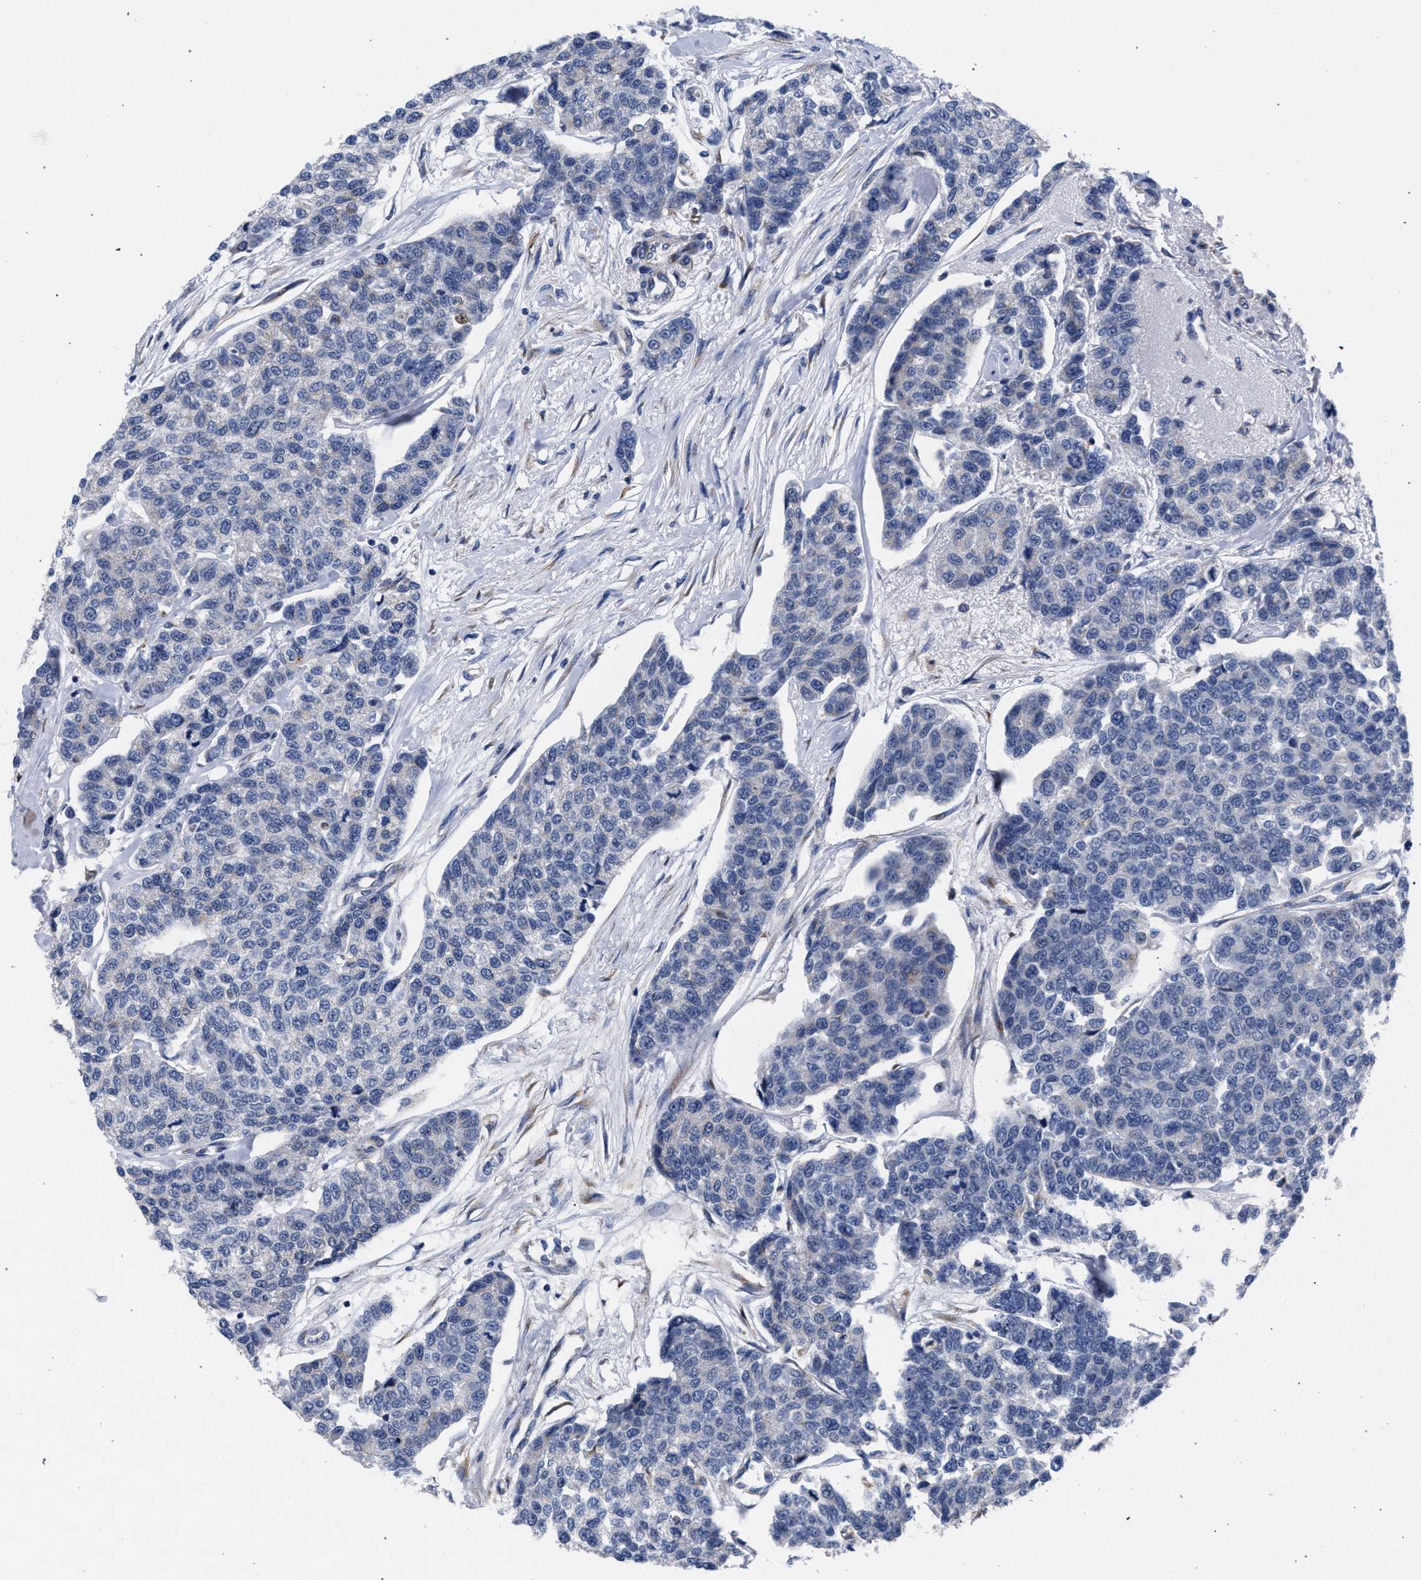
{"staining": {"intensity": "negative", "quantity": "none", "location": "none"}, "tissue": "breast cancer", "cell_type": "Tumor cells", "image_type": "cancer", "snomed": [{"axis": "morphology", "description": "Duct carcinoma"}, {"axis": "topography", "description": "Breast"}], "caption": "High power microscopy histopathology image of an IHC photomicrograph of breast cancer (infiltrating ductal carcinoma), revealing no significant expression in tumor cells. The staining is performed using DAB brown chromogen with nuclei counter-stained in using hematoxylin.", "gene": "GOLGA2", "patient": {"sex": "female", "age": 51}}